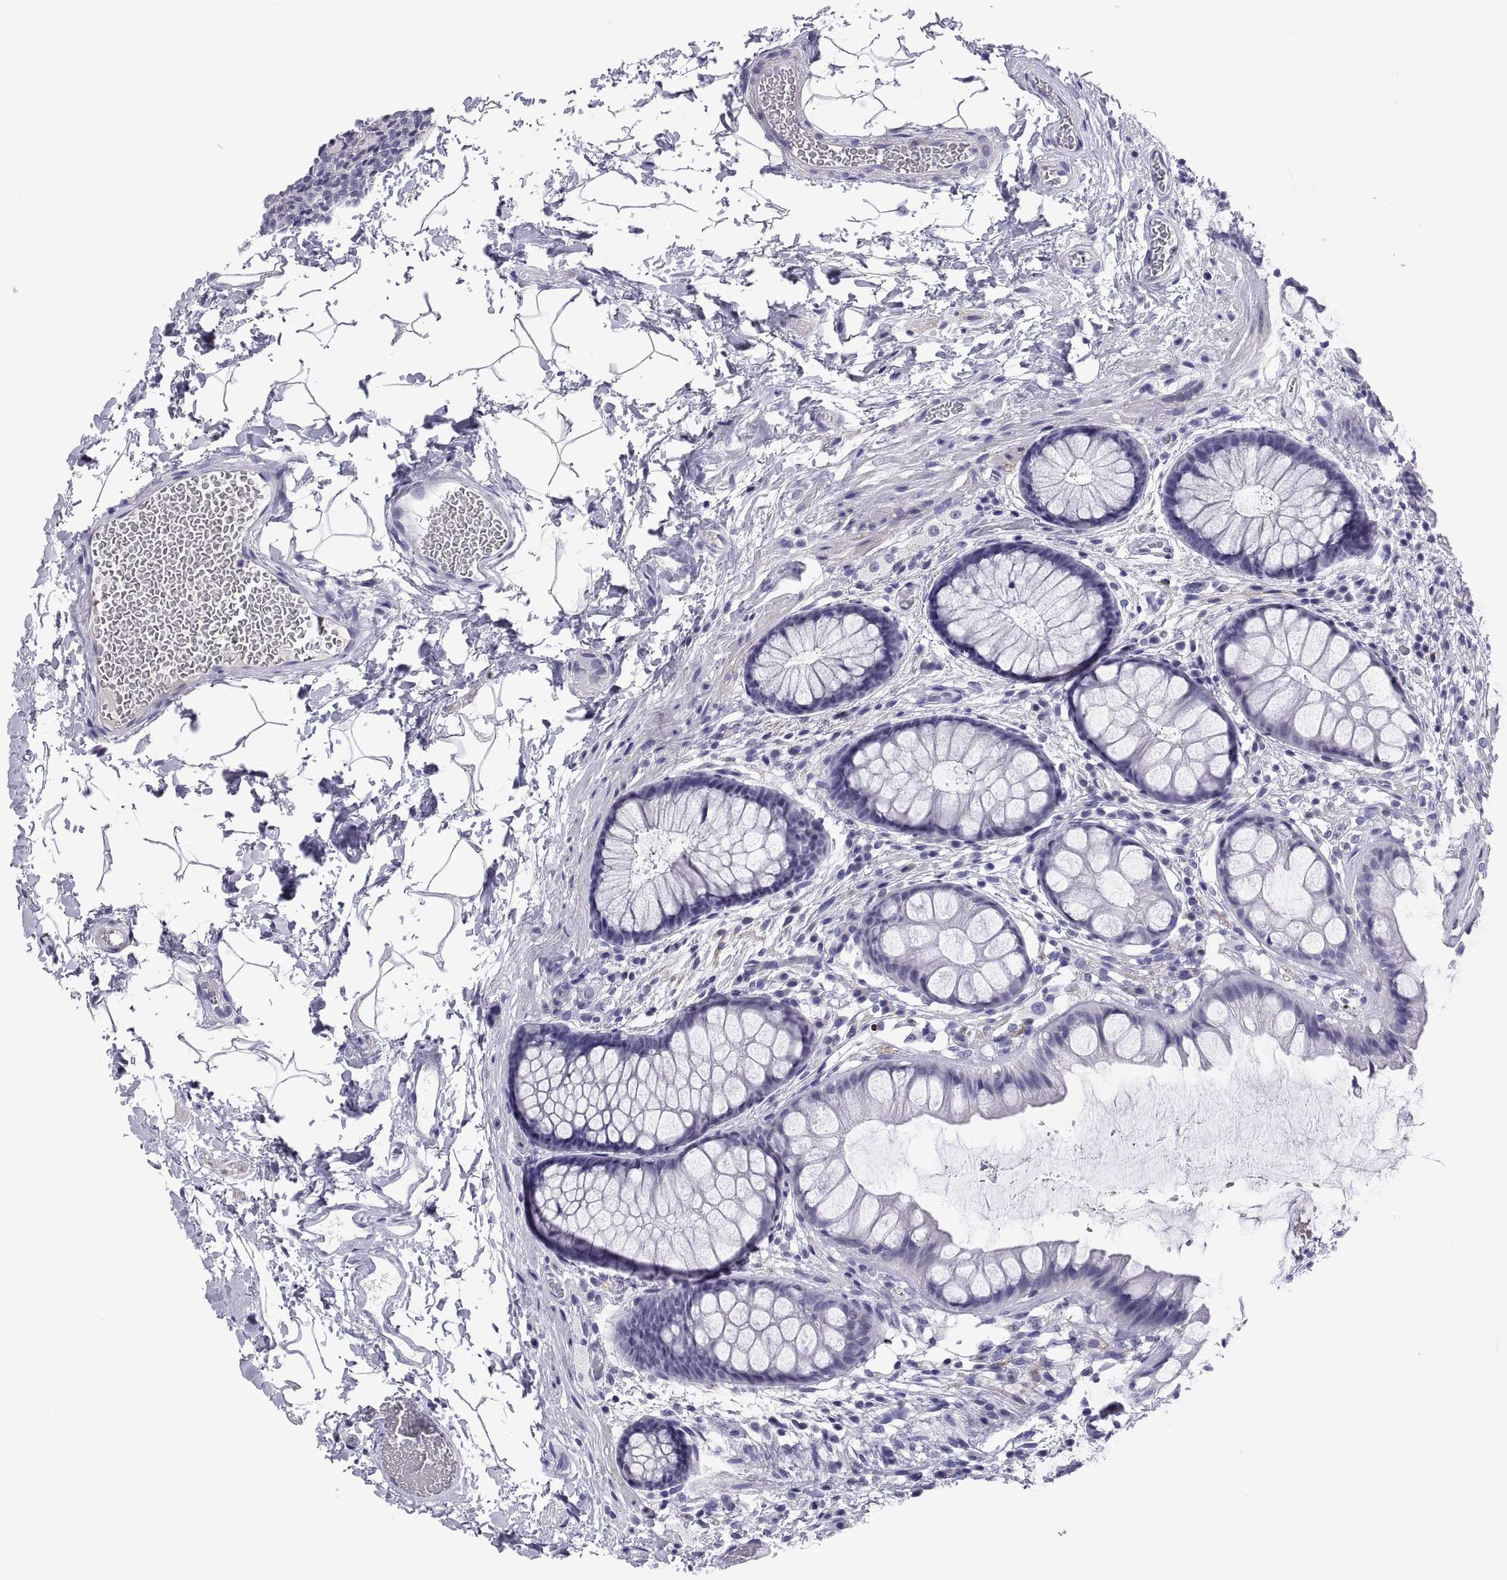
{"staining": {"intensity": "negative", "quantity": "none", "location": "none"}, "tissue": "rectum", "cell_type": "Glandular cells", "image_type": "normal", "snomed": [{"axis": "morphology", "description": "Normal tissue, NOS"}, {"axis": "topography", "description": "Rectum"}], "caption": "This photomicrograph is of unremarkable rectum stained with IHC to label a protein in brown with the nuclei are counter-stained blue. There is no positivity in glandular cells. (IHC, brightfield microscopy, high magnification).", "gene": "CHCT1", "patient": {"sex": "female", "age": 62}}